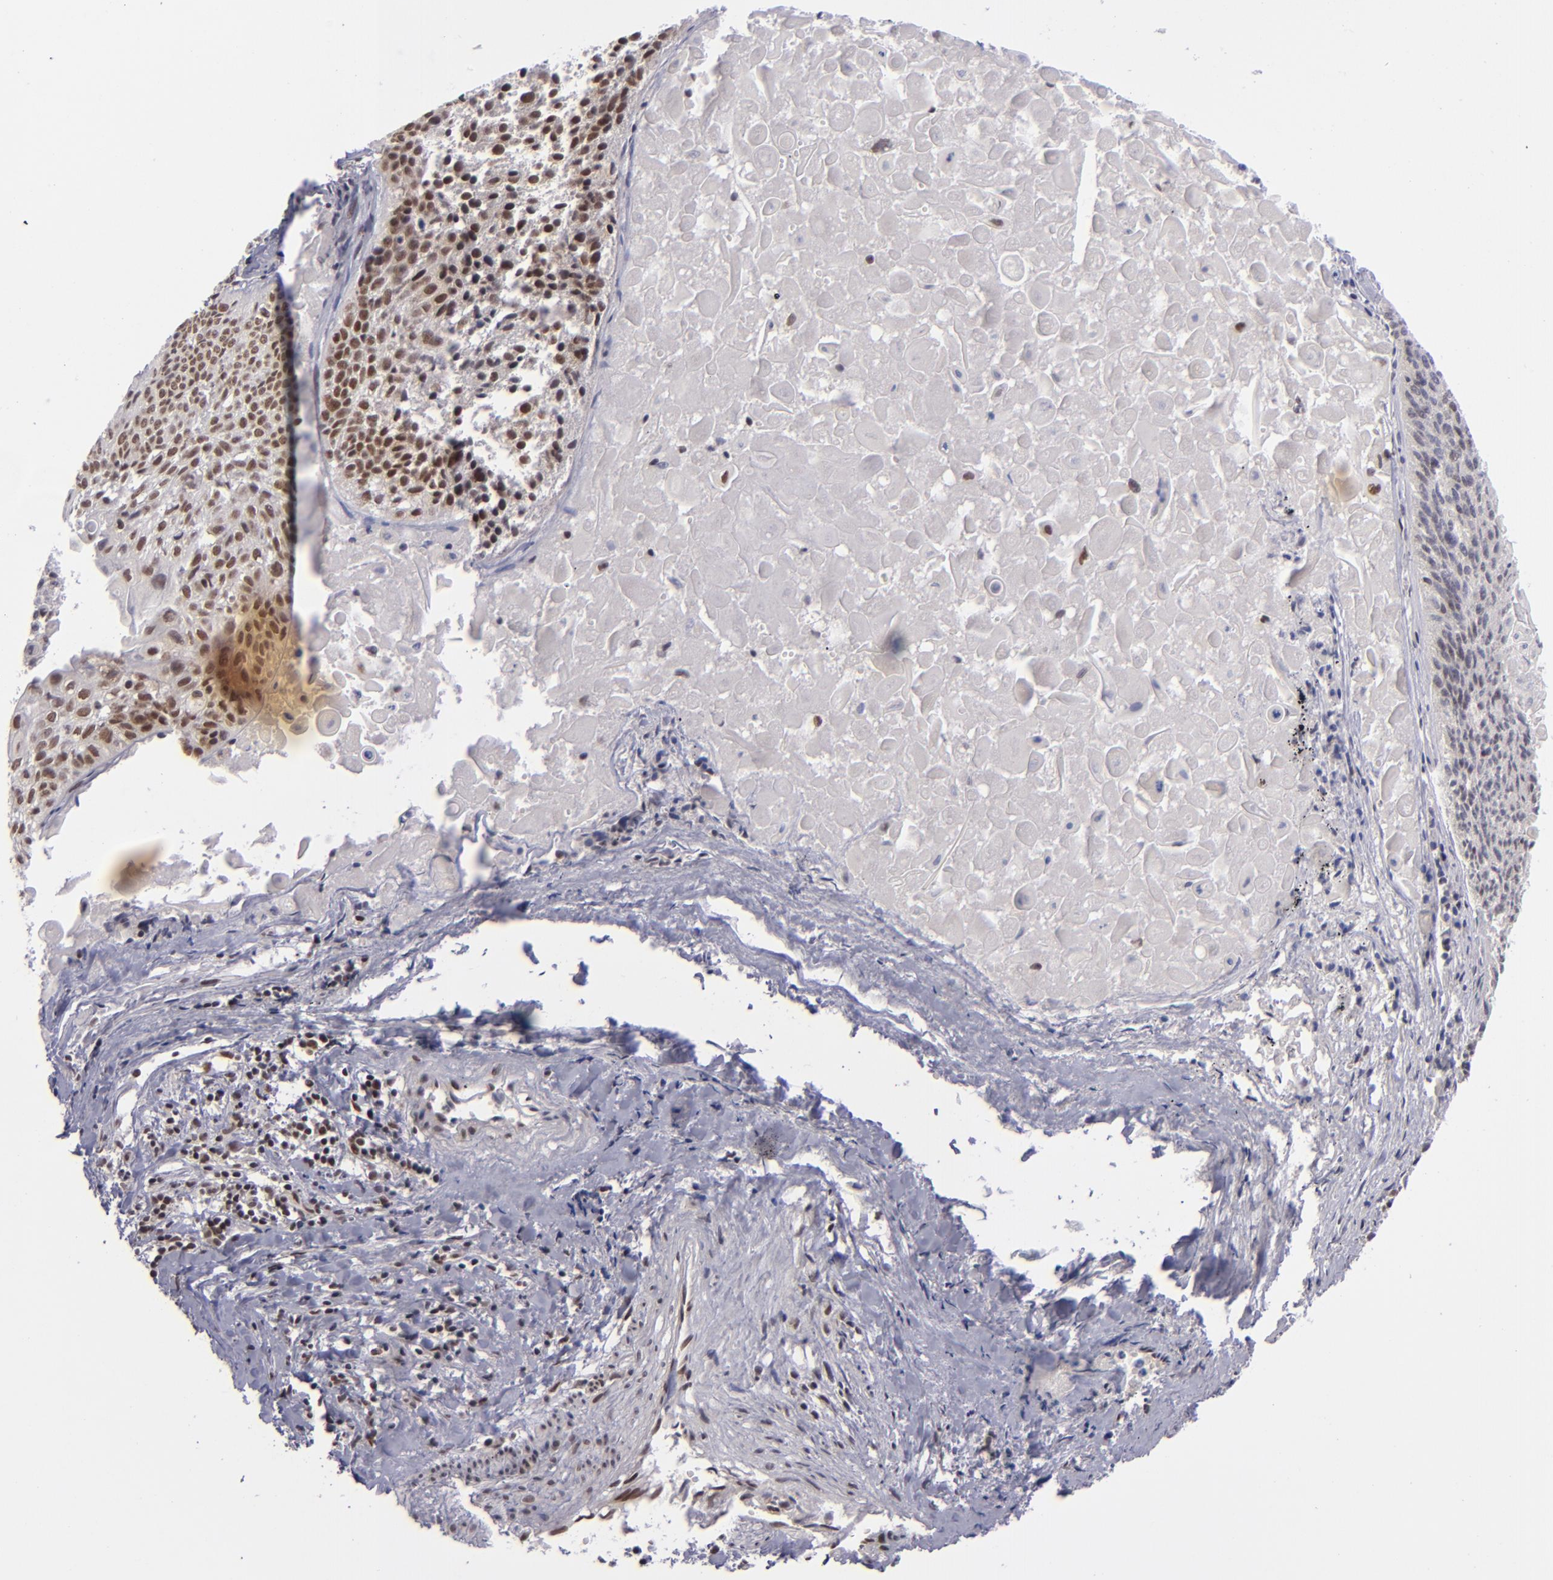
{"staining": {"intensity": "moderate", "quantity": ">75%", "location": "nuclear"}, "tissue": "lung cancer", "cell_type": "Tumor cells", "image_type": "cancer", "snomed": [{"axis": "morphology", "description": "Adenocarcinoma, NOS"}, {"axis": "topography", "description": "Lung"}], "caption": "Lung cancer stained with a protein marker displays moderate staining in tumor cells.", "gene": "MLLT3", "patient": {"sex": "male", "age": 60}}